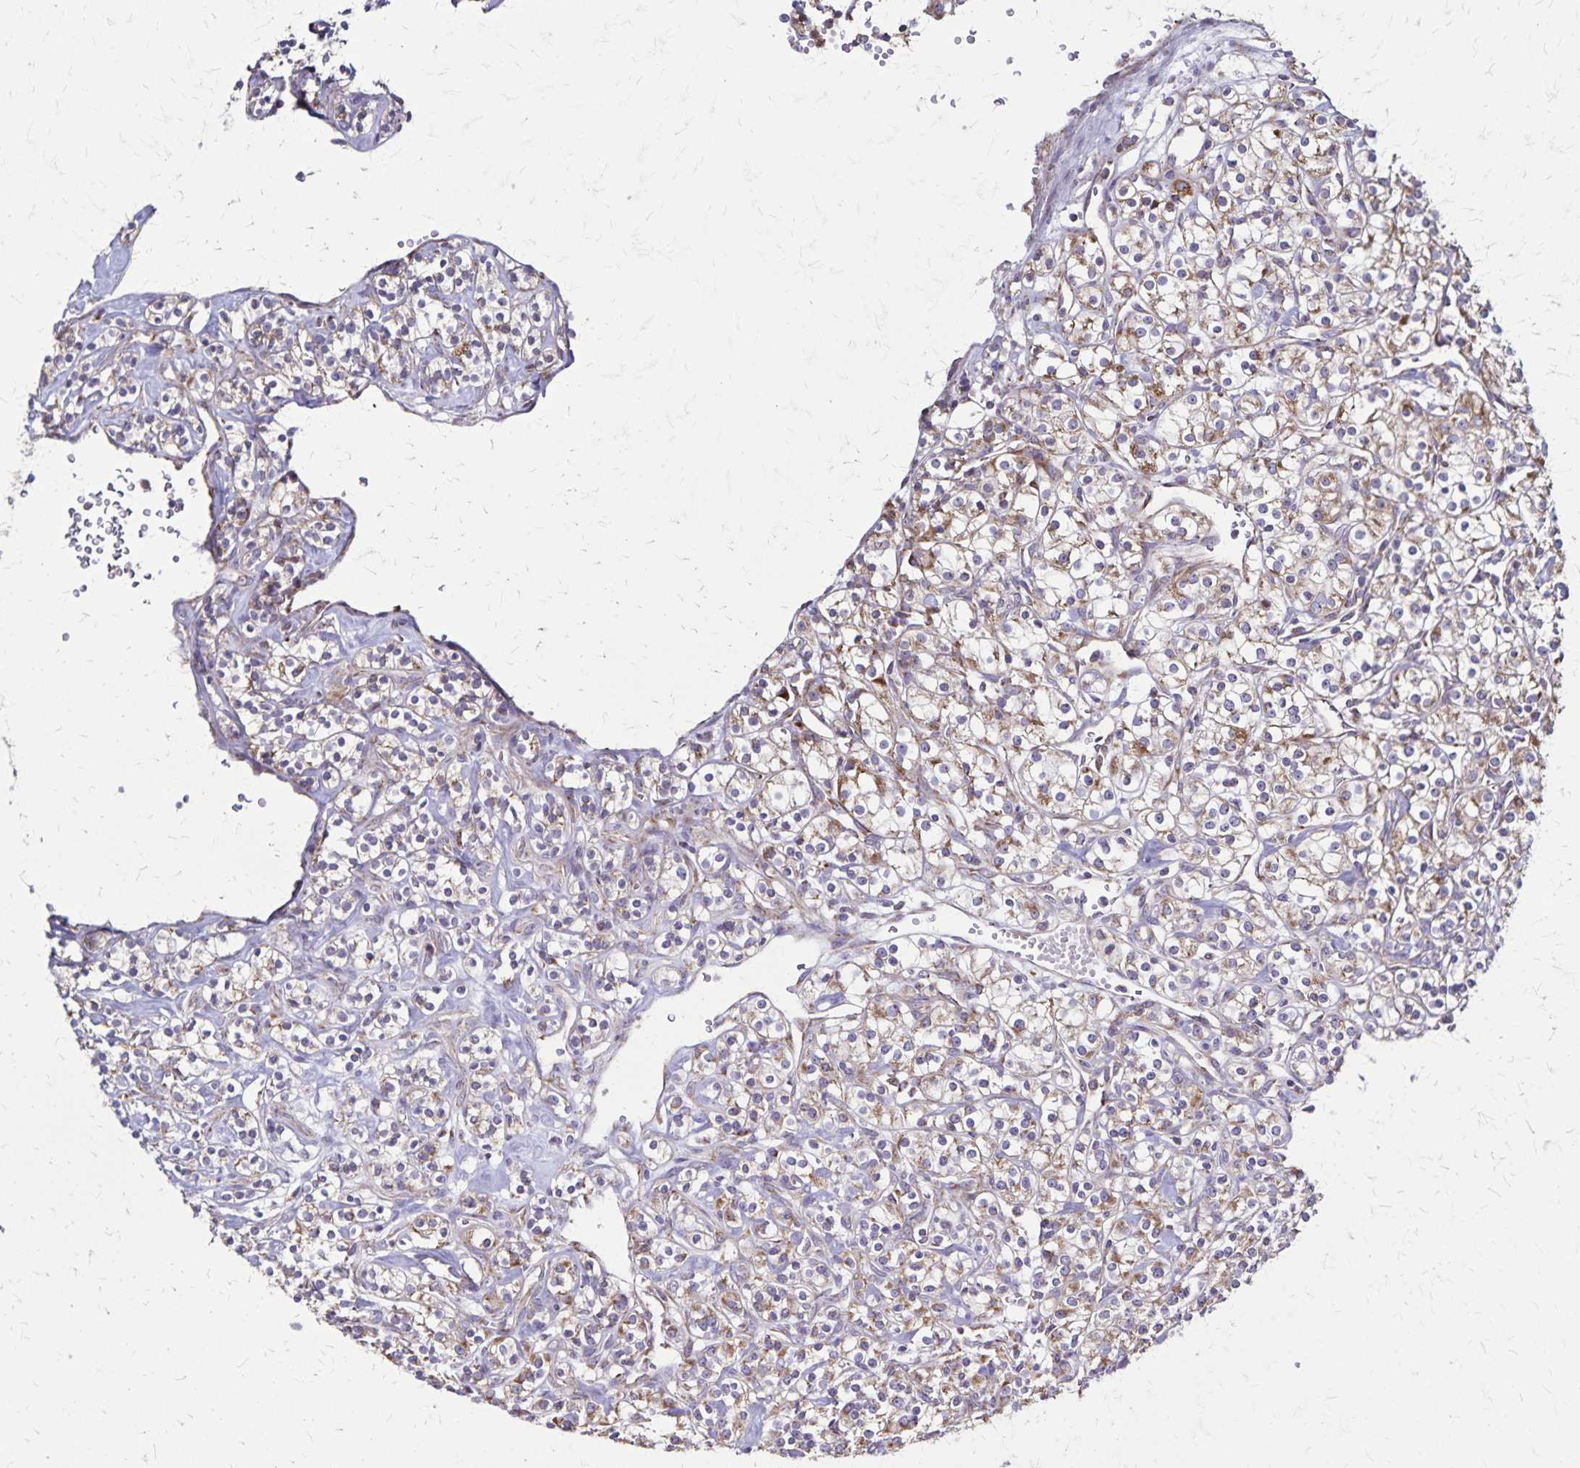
{"staining": {"intensity": "moderate", "quantity": "25%-75%", "location": "cytoplasmic/membranous"}, "tissue": "renal cancer", "cell_type": "Tumor cells", "image_type": "cancer", "snomed": [{"axis": "morphology", "description": "Adenocarcinoma, NOS"}, {"axis": "topography", "description": "Kidney"}], "caption": "A brown stain shows moderate cytoplasmic/membranous positivity of a protein in renal cancer tumor cells. Using DAB (3,3'-diaminobenzidine) (brown) and hematoxylin (blue) stains, captured at high magnification using brightfield microscopy.", "gene": "NFS1", "patient": {"sex": "male", "age": 77}}